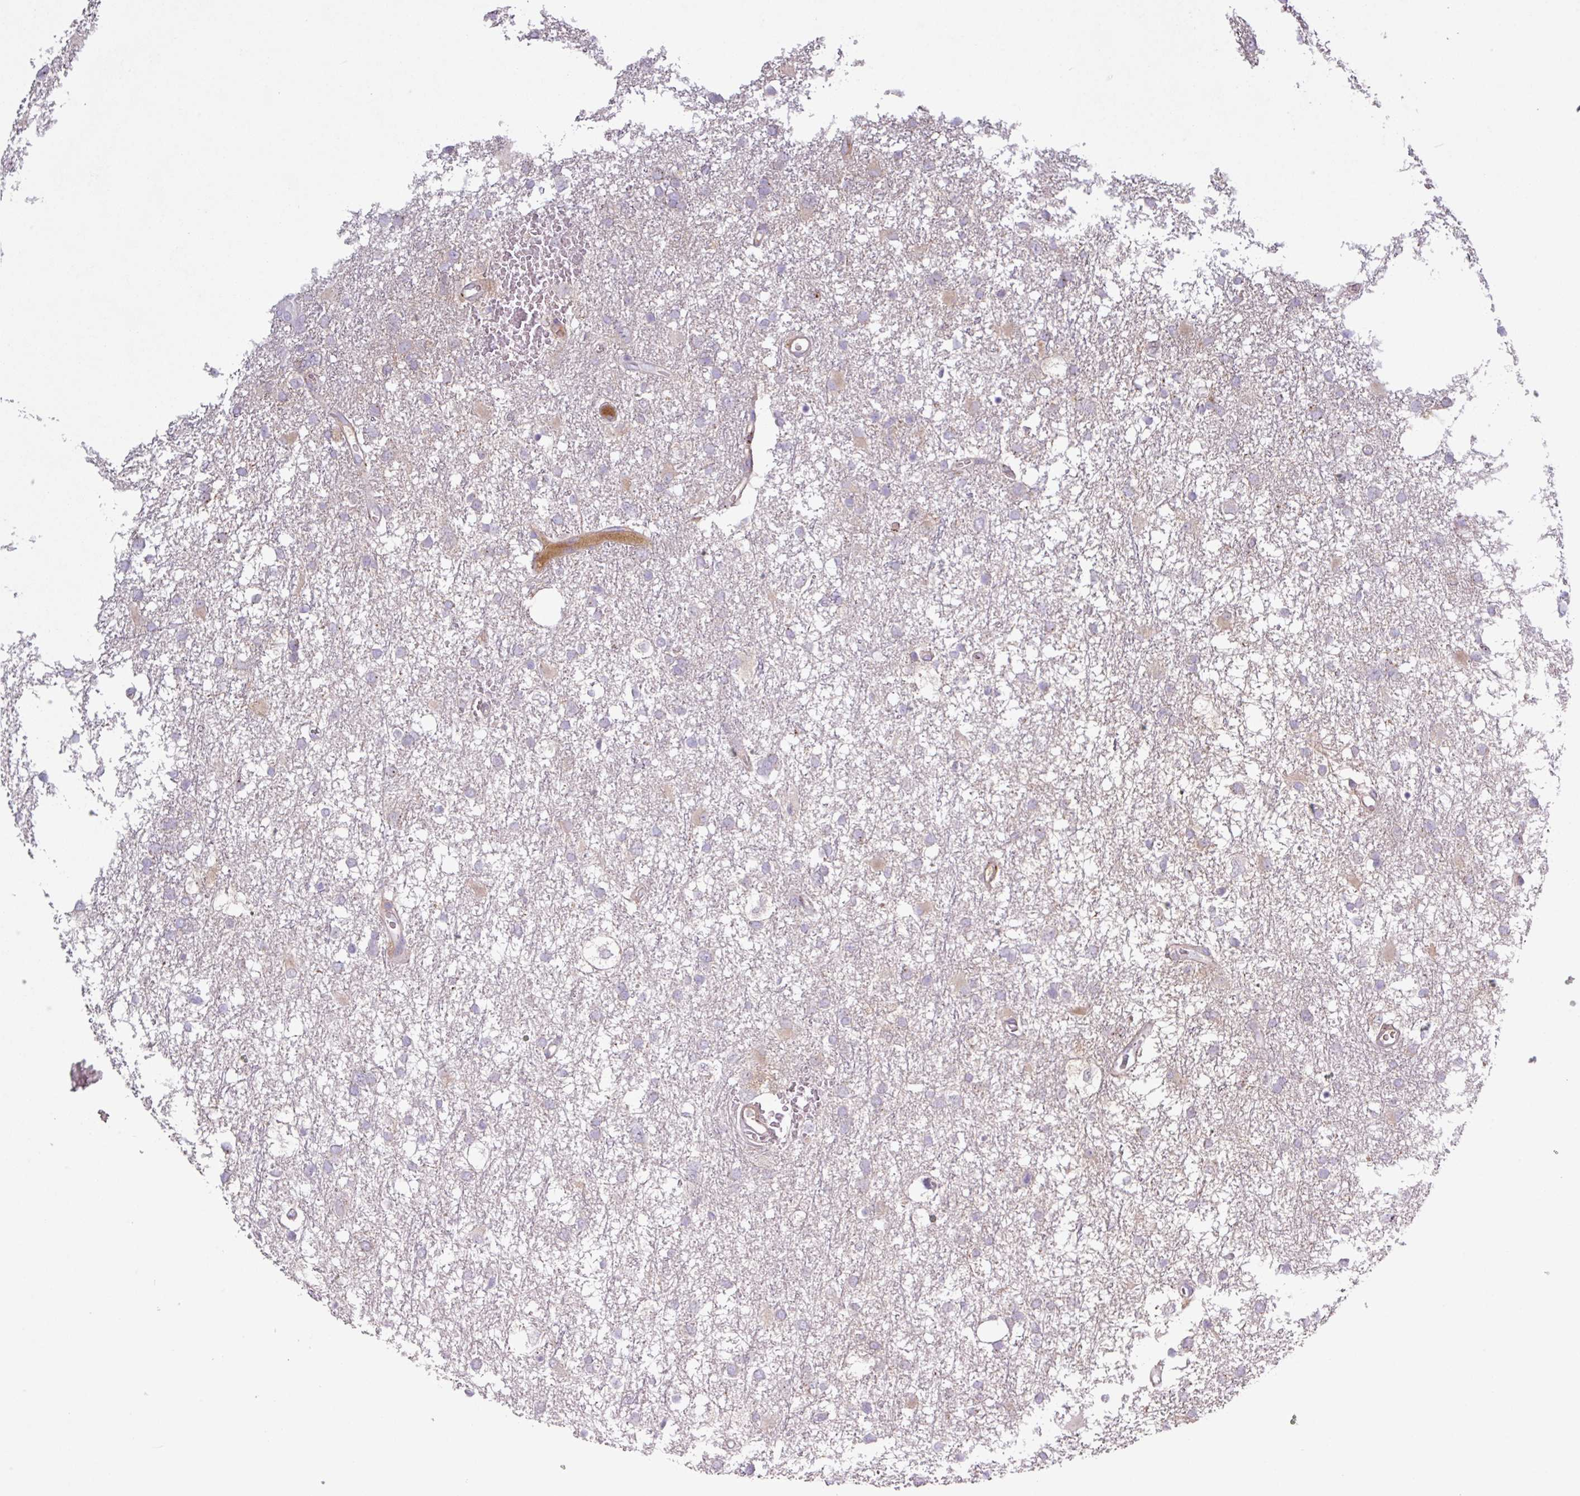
{"staining": {"intensity": "negative", "quantity": "none", "location": "none"}, "tissue": "glioma", "cell_type": "Tumor cells", "image_type": "cancer", "snomed": [{"axis": "morphology", "description": "Glioma, malignant, High grade"}, {"axis": "topography", "description": "Brain"}], "caption": "This is an immunohistochemistry (IHC) image of human glioma. There is no expression in tumor cells.", "gene": "C4B", "patient": {"sex": "male", "age": 61}}